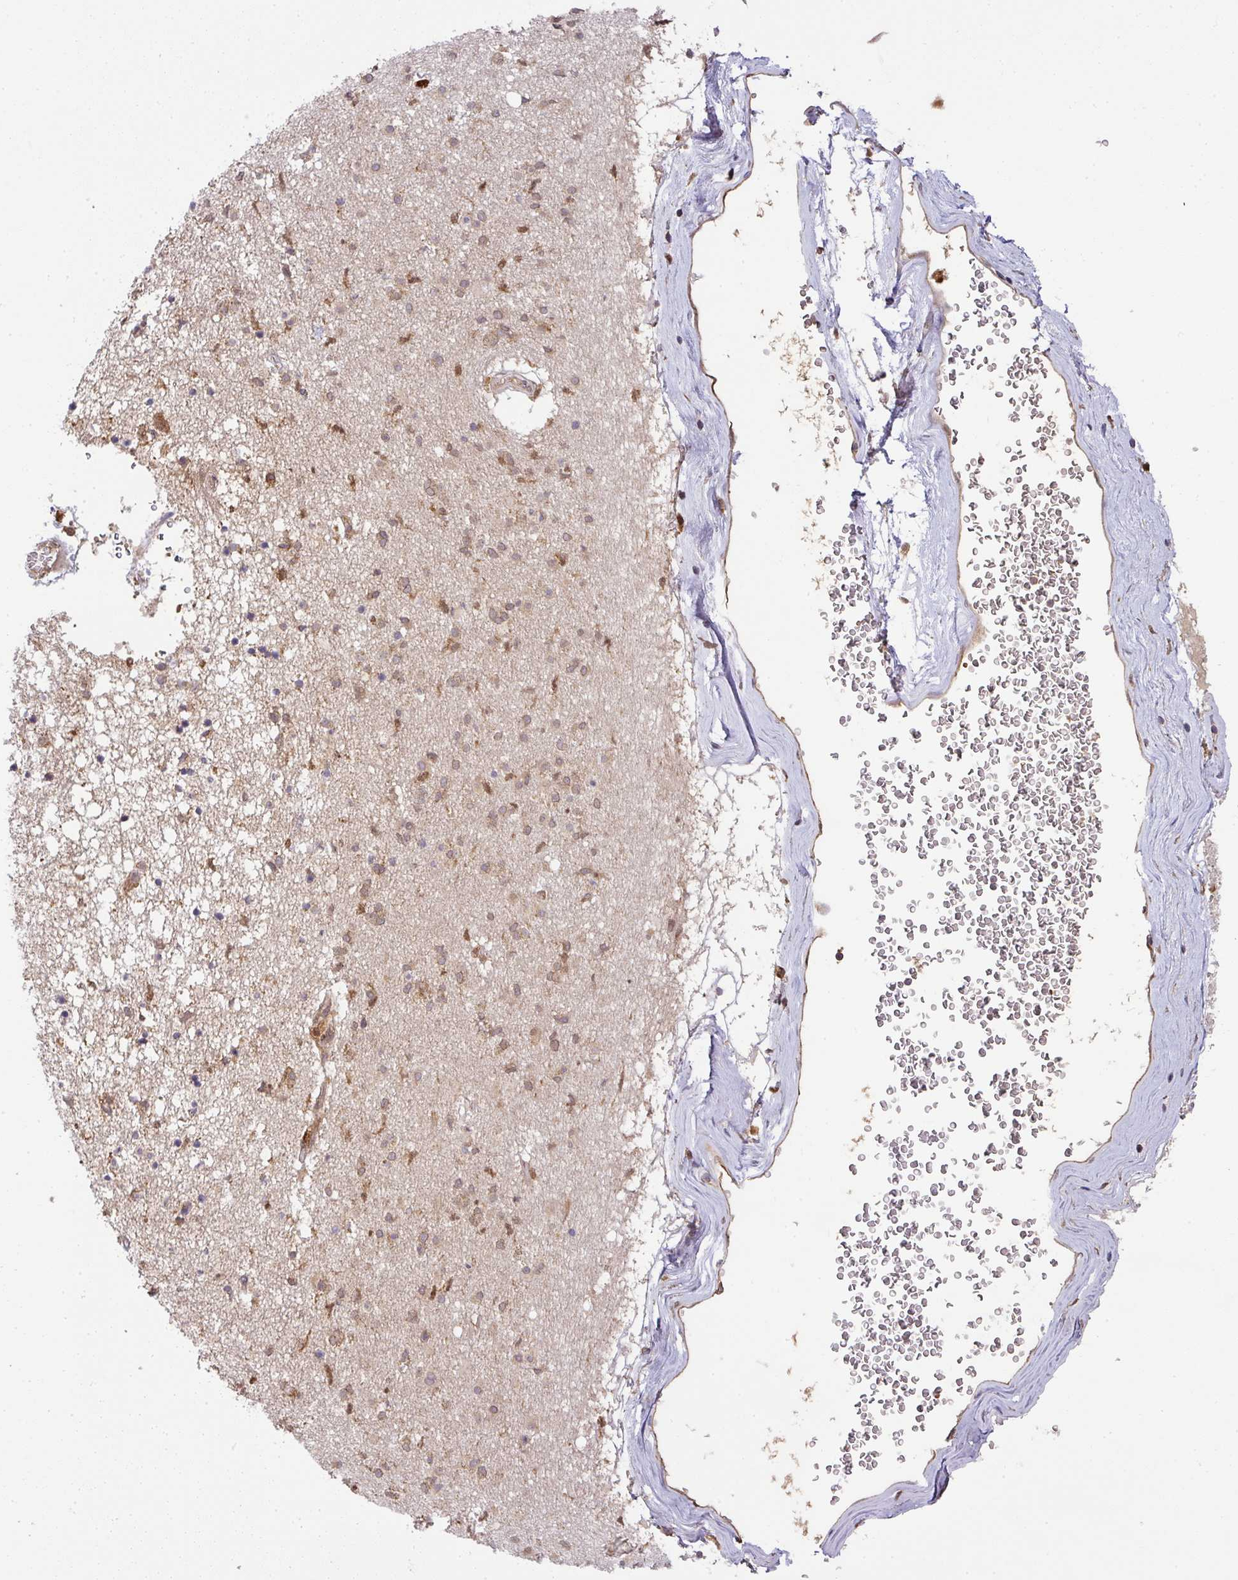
{"staining": {"intensity": "moderate", "quantity": "25%-75%", "location": "cytoplasmic/membranous"}, "tissue": "caudate", "cell_type": "Glial cells", "image_type": "normal", "snomed": [{"axis": "morphology", "description": "Normal tissue, NOS"}, {"axis": "topography", "description": "Lateral ventricle wall"}], "caption": "The image demonstrates a brown stain indicating the presence of a protein in the cytoplasmic/membranous of glial cells in caudate. (DAB IHC, brown staining for protein, blue staining for nuclei).", "gene": "MALSU1", "patient": {"sex": "male", "age": 58}}